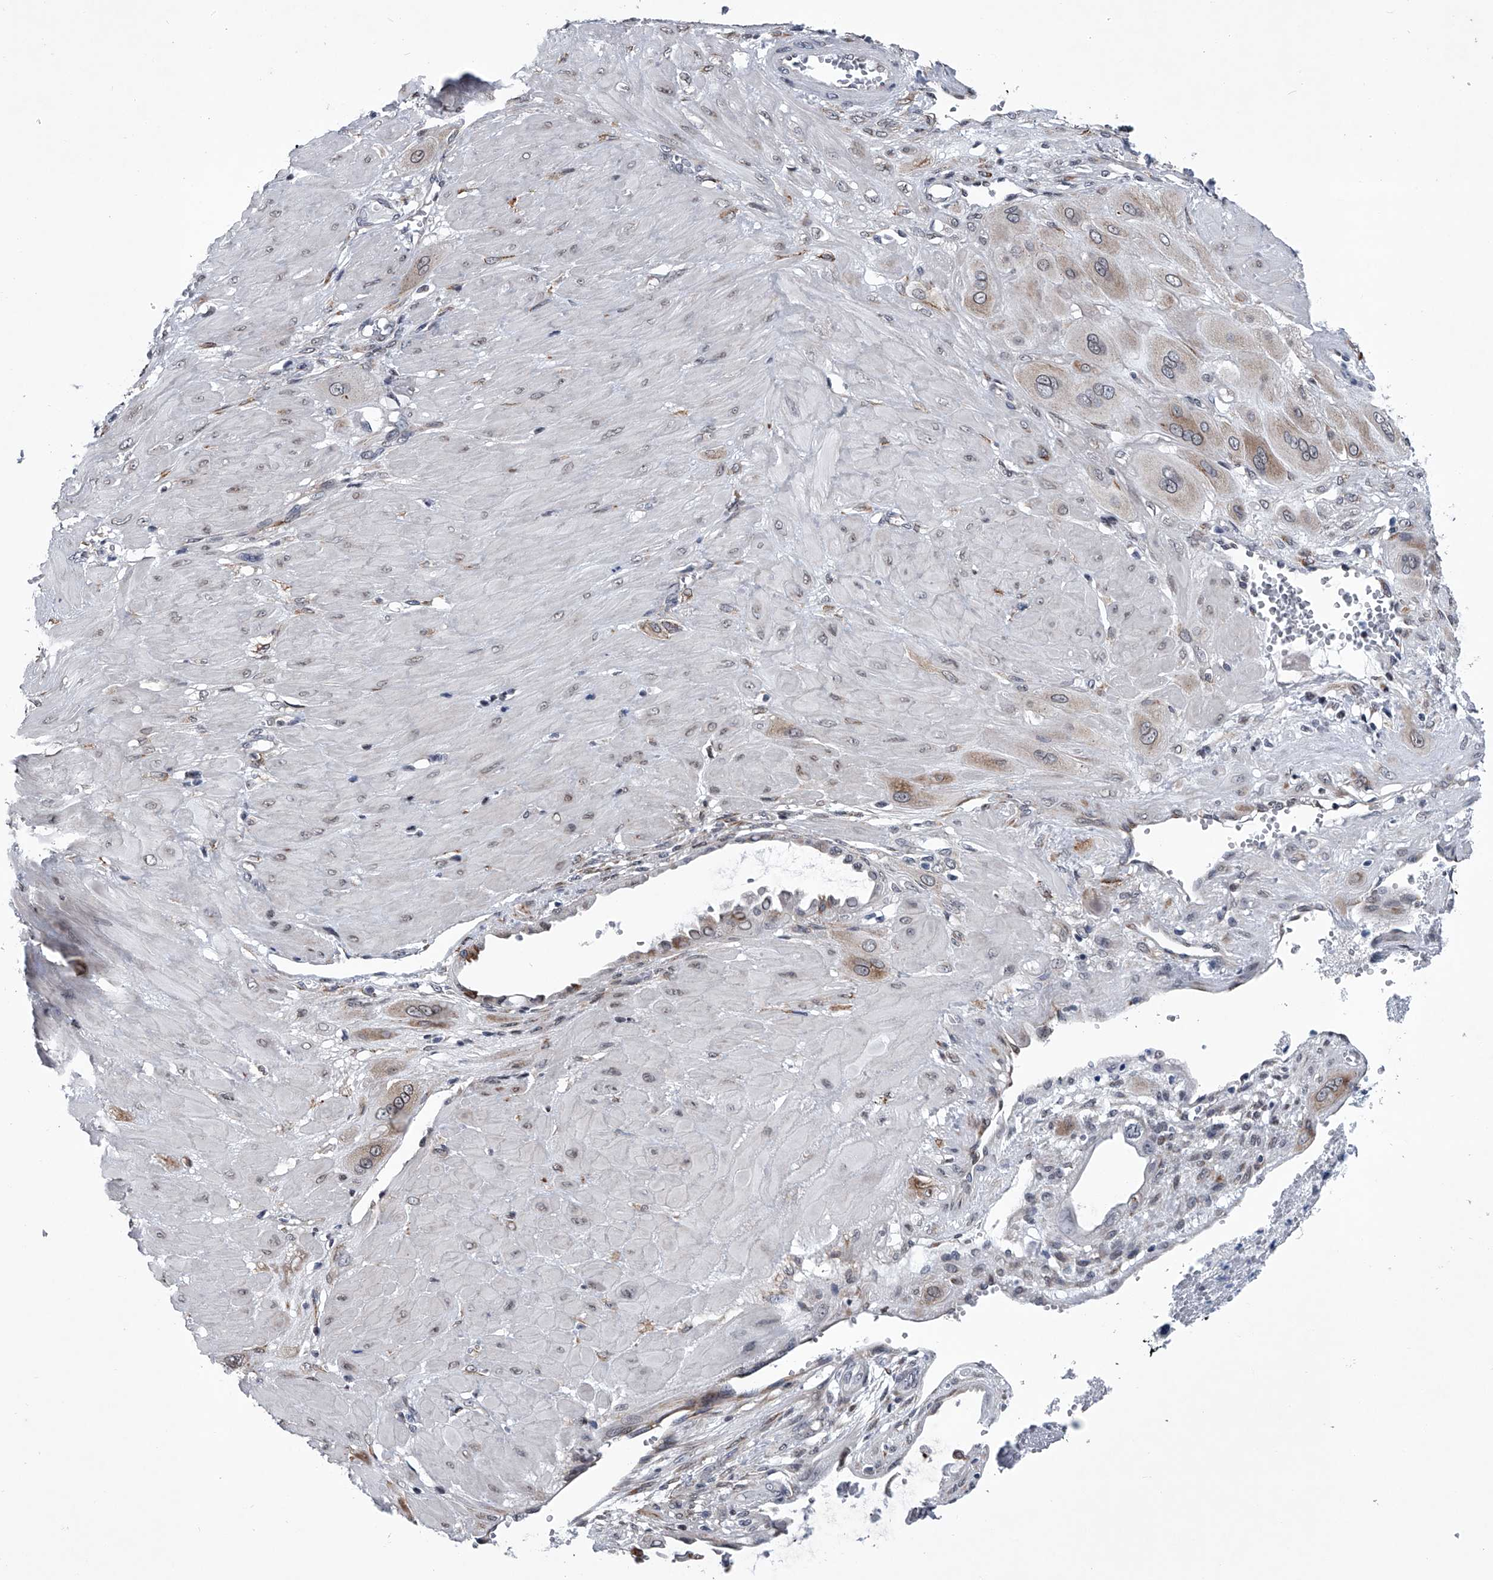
{"staining": {"intensity": "moderate", "quantity": "<25%", "location": "cytoplasmic/membranous"}, "tissue": "cervical cancer", "cell_type": "Tumor cells", "image_type": "cancer", "snomed": [{"axis": "morphology", "description": "Squamous cell carcinoma, NOS"}, {"axis": "topography", "description": "Cervix"}], "caption": "Squamous cell carcinoma (cervical) was stained to show a protein in brown. There is low levels of moderate cytoplasmic/membranous positivity in approximately <25% of tumor cells. The staining was performed using DAB (3,3'-diaminobenzidine), with brown indicating positive protein expression. Nuclei are stained blue with hematoxylin.", "gene": "PPP2R5D", "patient": {"sex": "female", "age": 34}}